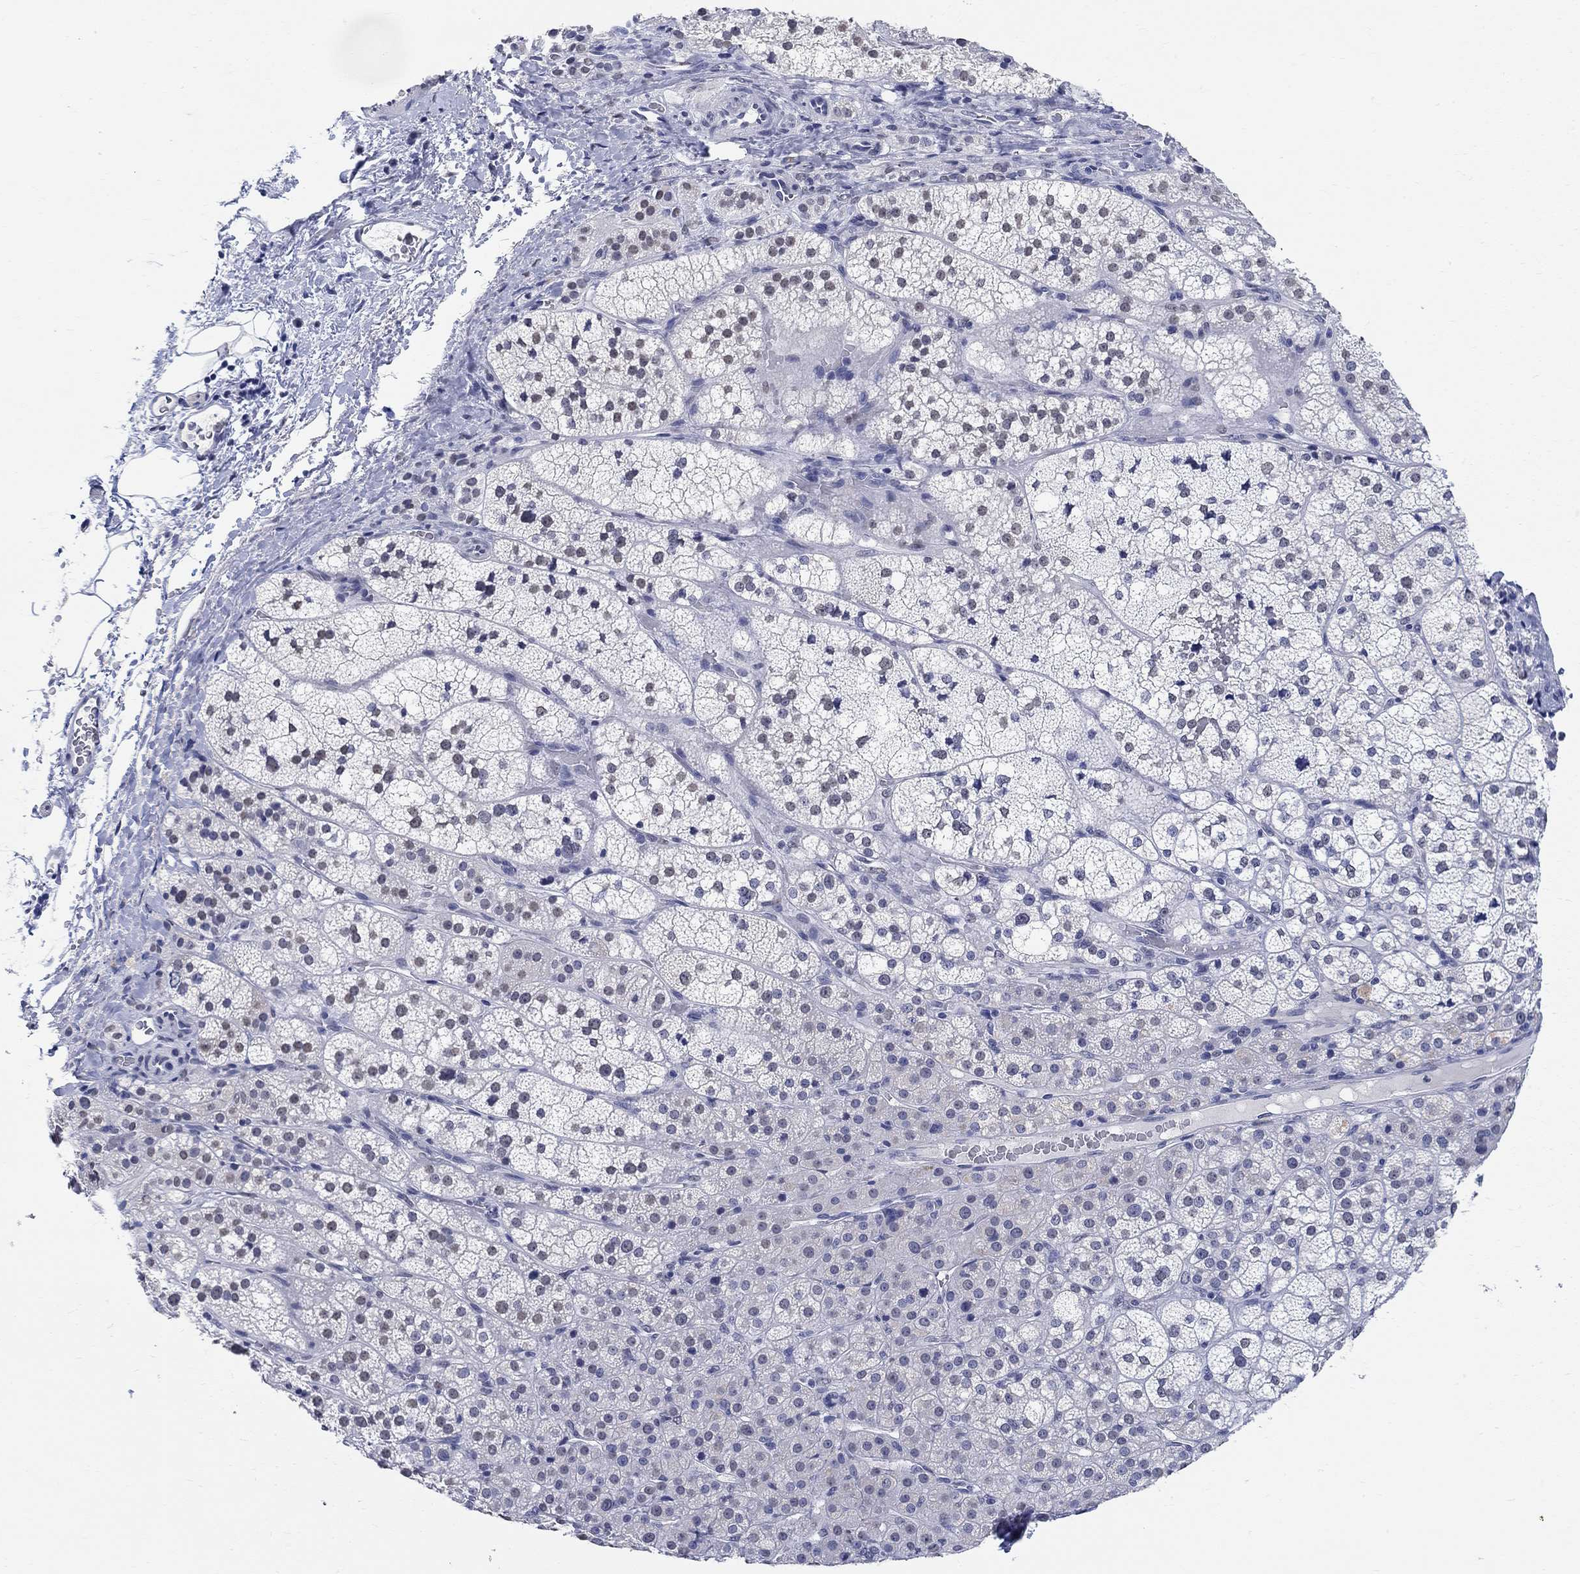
{"staining": {"intensity": "negative", "quantity": "none", "location": "none"}, "tissue": "adrenal gland", "cell_type": "Glandular cells", "image_type": "normal", "snomed": [{"axis": "morphology", "description": "Normal tissue, NOS"}, {"axis": "topography", "description": "Adrenal gland"}], "caption": "This is a micrograph of IHC staining of benign adrenal gland, which shows no expression in glandular cells. Brightfield microscopy of immunohistochemistry stained with DAB (3,3'-diaminobenzidine) (brown) and hematoxylin (blue), captured at high magnification.", "gene": "ANKS1B", "patient": {"sex": "female", "age": 60}}